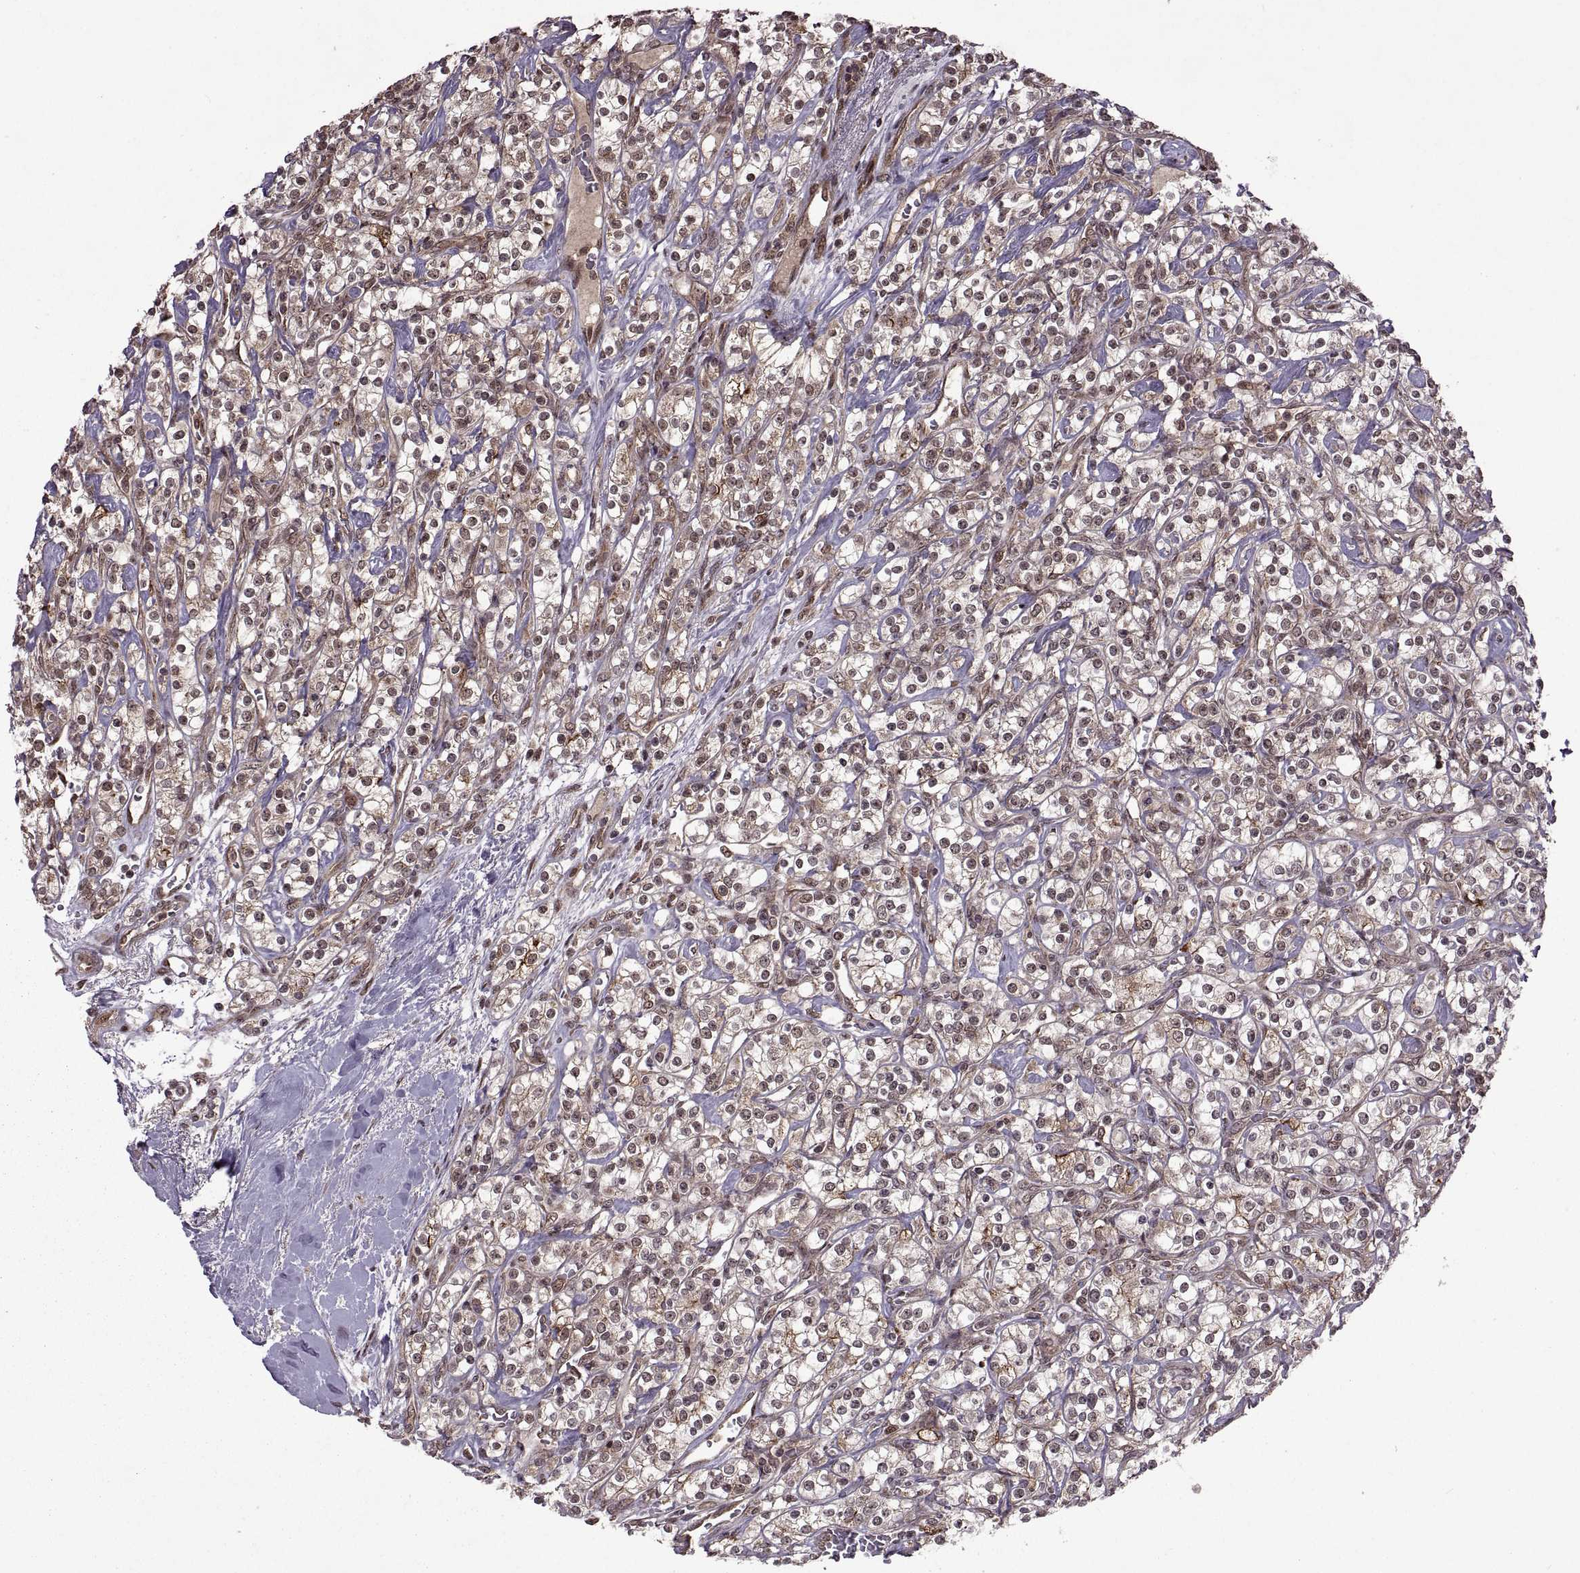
{"staining": {"intensity": "weak", "quantity": ">75%", "location": "cytoplasmic/membranous,nuclear"}, "tissue": "renal cancer", "cell_type": "Tumor cells", "image_type": "cancer", "snomed": [{"axis": "morphology", "description": "Adenocarcinoma, NOS"}, {"axis": "topography", "description": "Kidney"}], "caption": "DAB immunohistochemical staining of human adenocarcinoma (renal) displays weak cytoplasmic/membranous and nuclear protein staining in about >75% of tumor cells.", "gene": "PTOV1", "patient": {"sex": "male", "age": 77}}